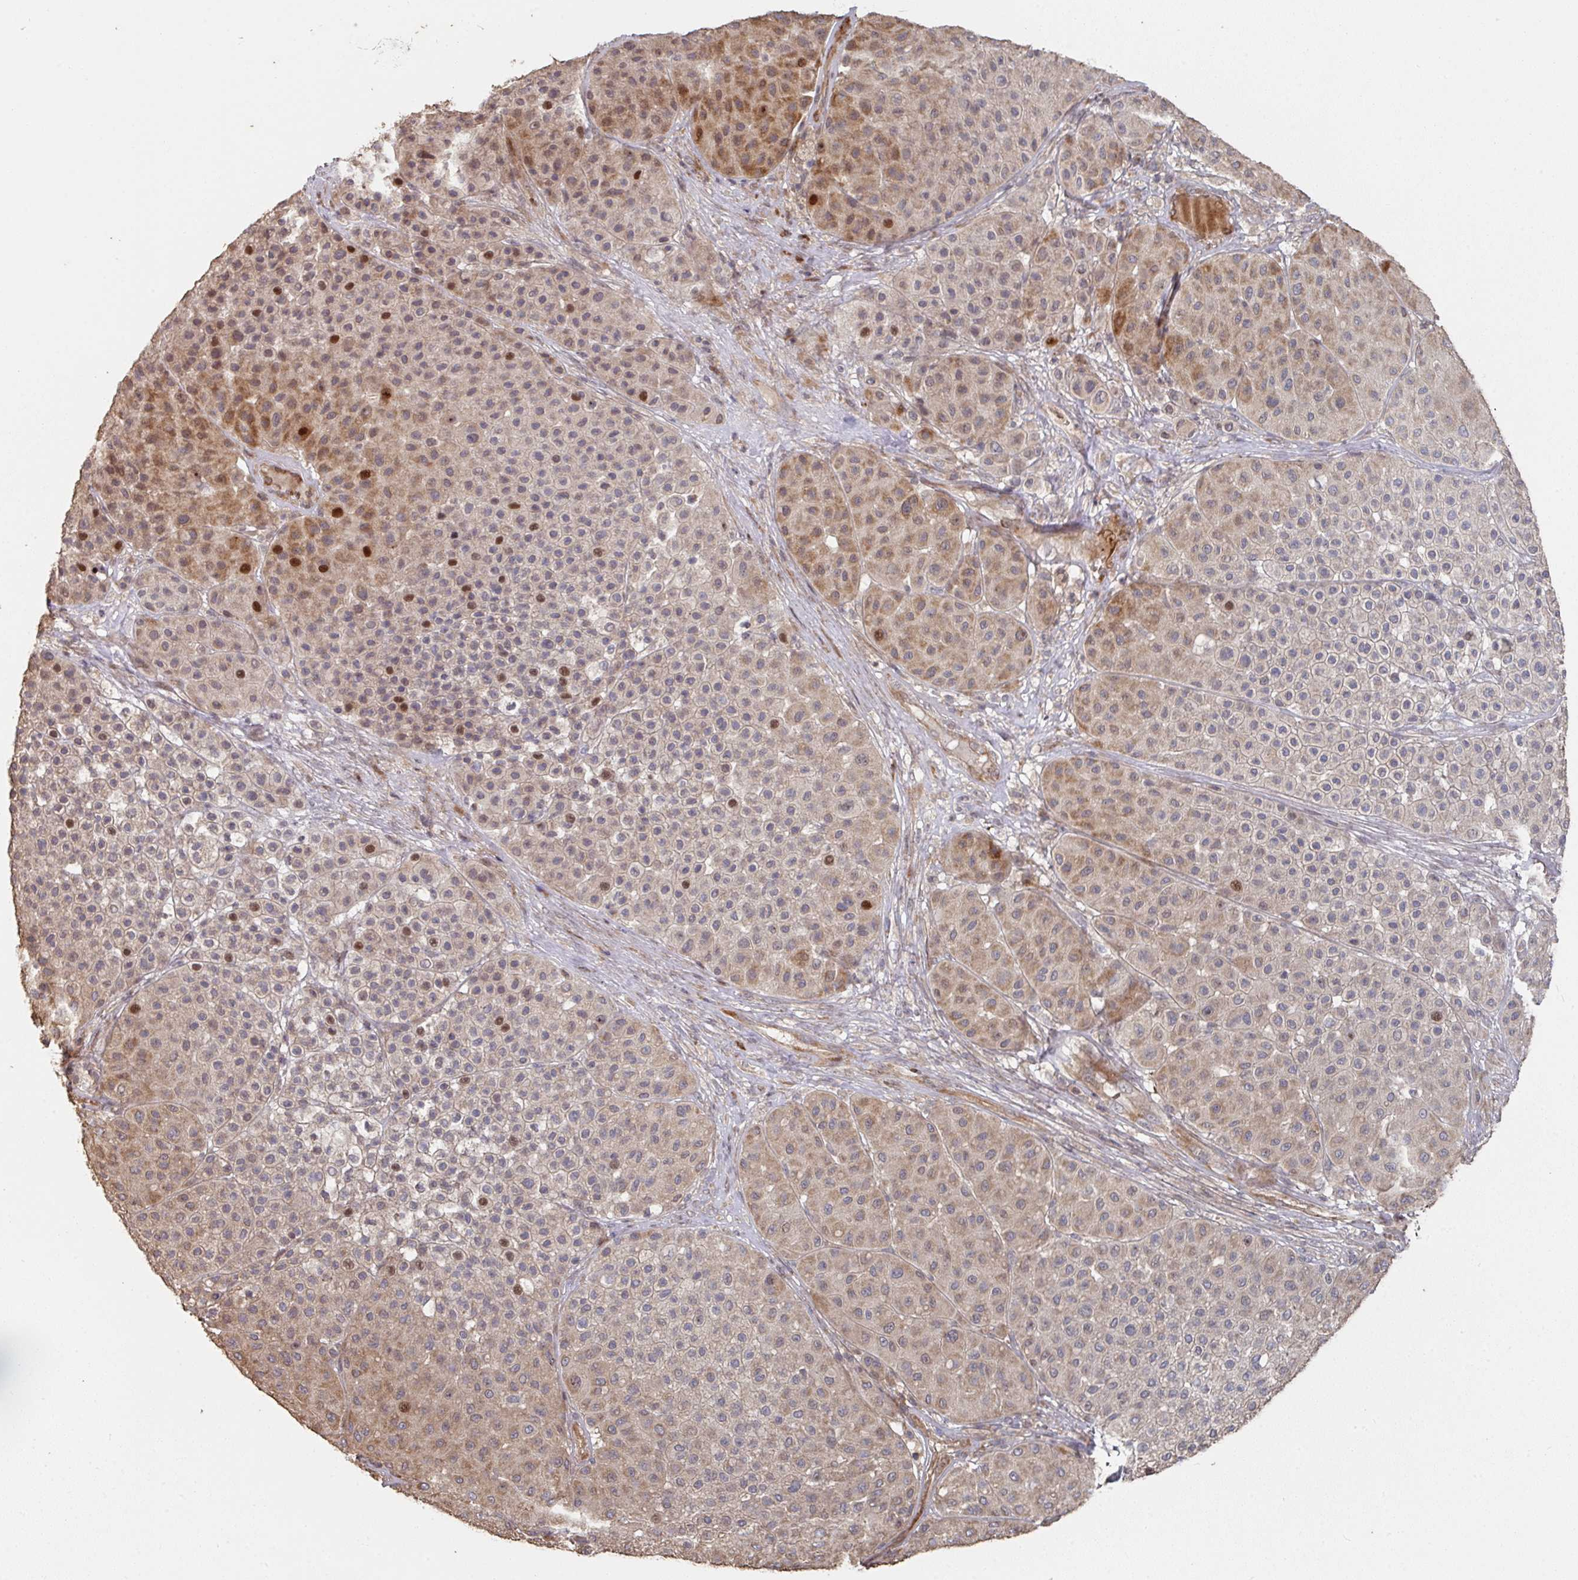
{"staining": {"intensity": "moderate", "quantity": "25%-75%", "location": "cytoplasmic/membranous,nuclear"}, "tissue": "melanoma", "cell_type": "Tumor cells", "image_type": "cancer", "snomed": [{"axis": "morphology", "description": "Malignant melanoma, Metastatic site"}, {"axis": "topography", "description": "Smooth muscle"}], "caption": "Immunohistochemical staining of human malignant melanoma (metastatic site) shows medium levels of moderate cytoplasmic/membranous and nuclear expression in approximately 25%-75% of tumor cells.", "gene": "CA7", "patient": {"sex": "male", "age": 41}}